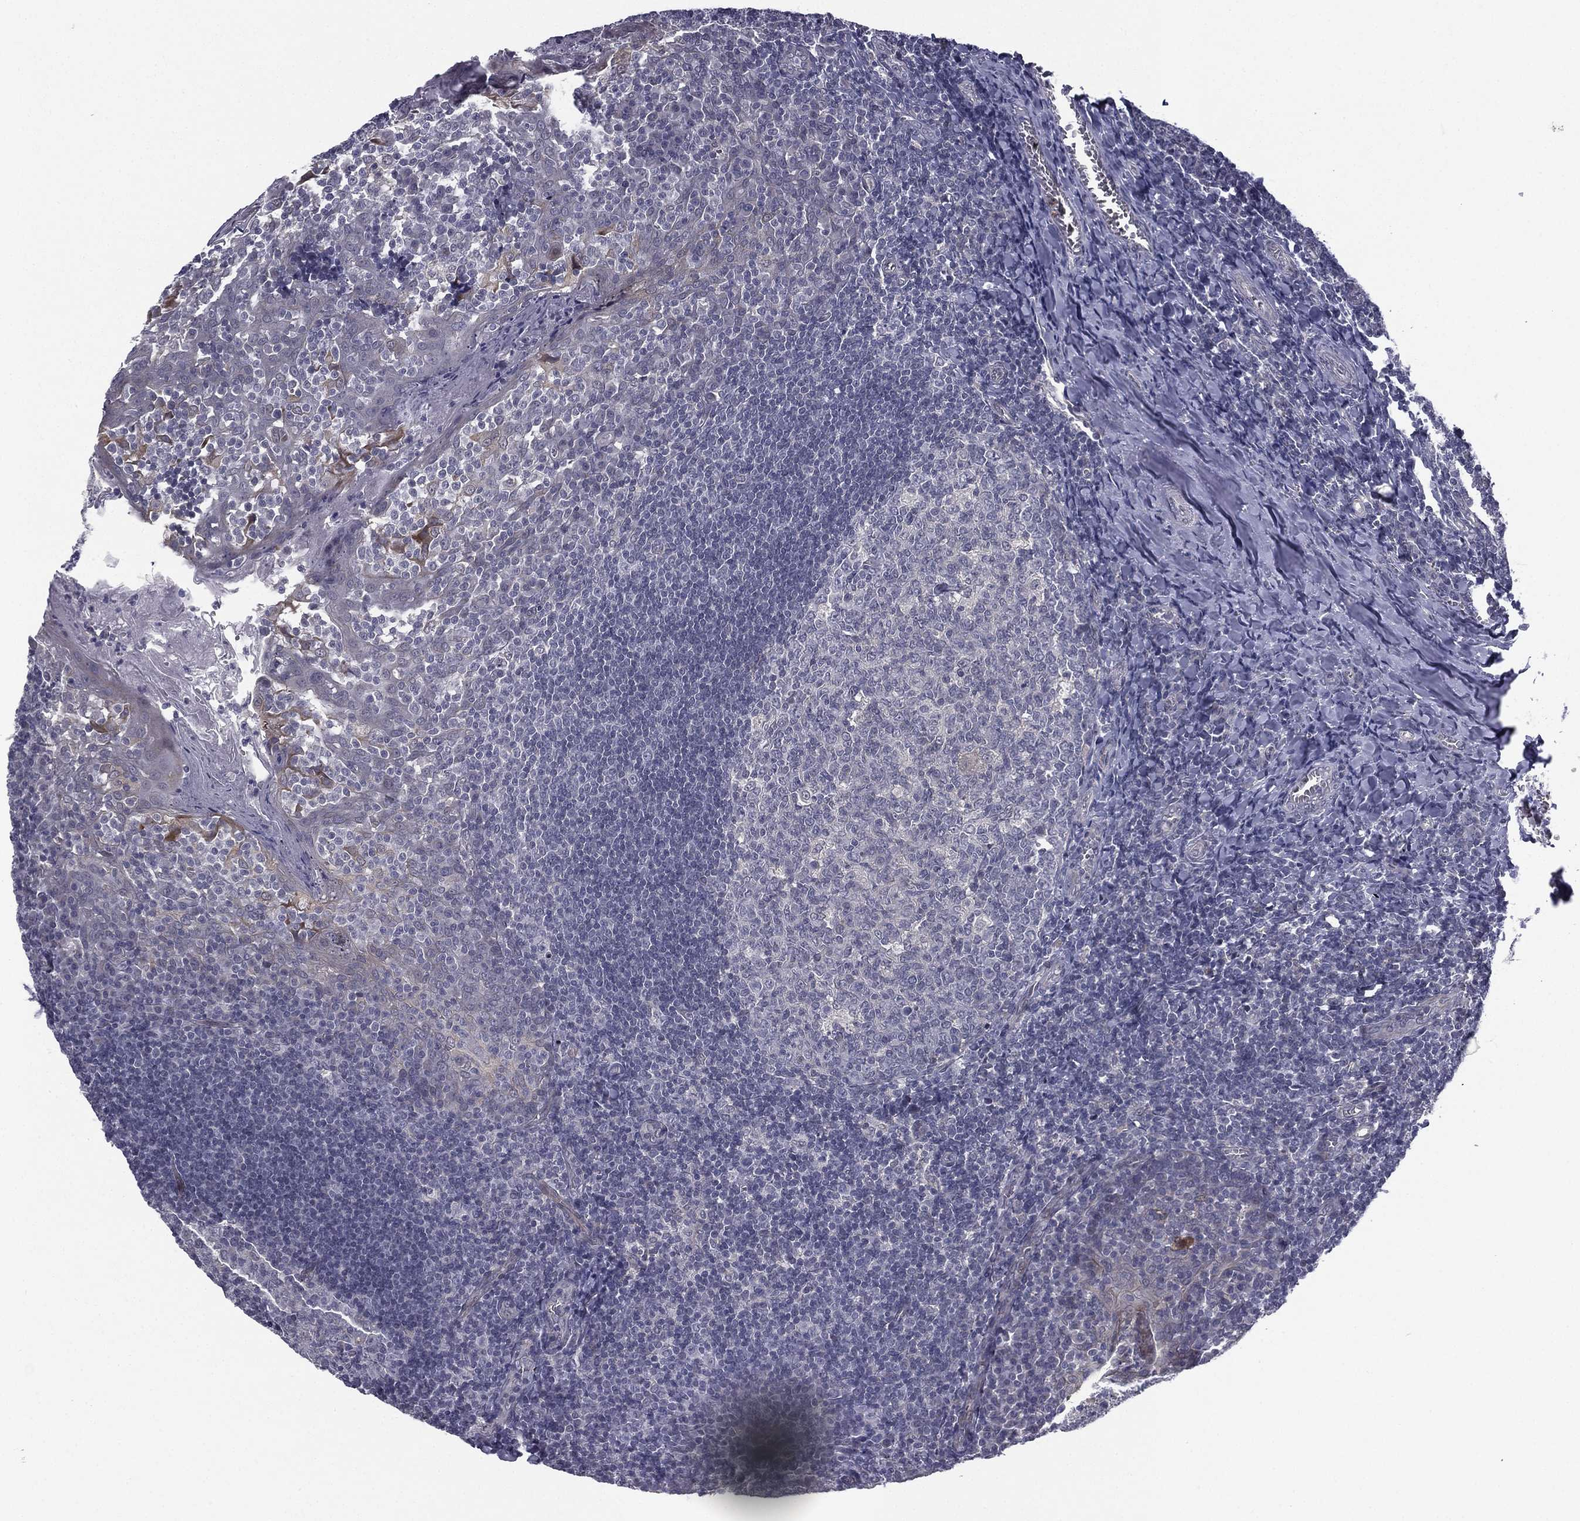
{"staining": {"intensity": "negative", "quantity": "none", "location": "none"}, "tissue": "tonsil", "cell_type": "Germinal center cells", "image_type": "normal", "snomed": [{"axis": "morphology", "description": "Normal tissue, NOS"}, {"axis": "topography", "description": "Tonsil"}], "caption": "The immunohistochemistry photomicrograph has no significant staining in germinal center cells of tonsil. Brightfield microscopy of immunohistochemistry (IHC) stained with DAB (brown) and hematoxylin (blue), captured at high magnification.", "gene": "ACTRT2", "patient": {"sex": "female", "age": 13}}